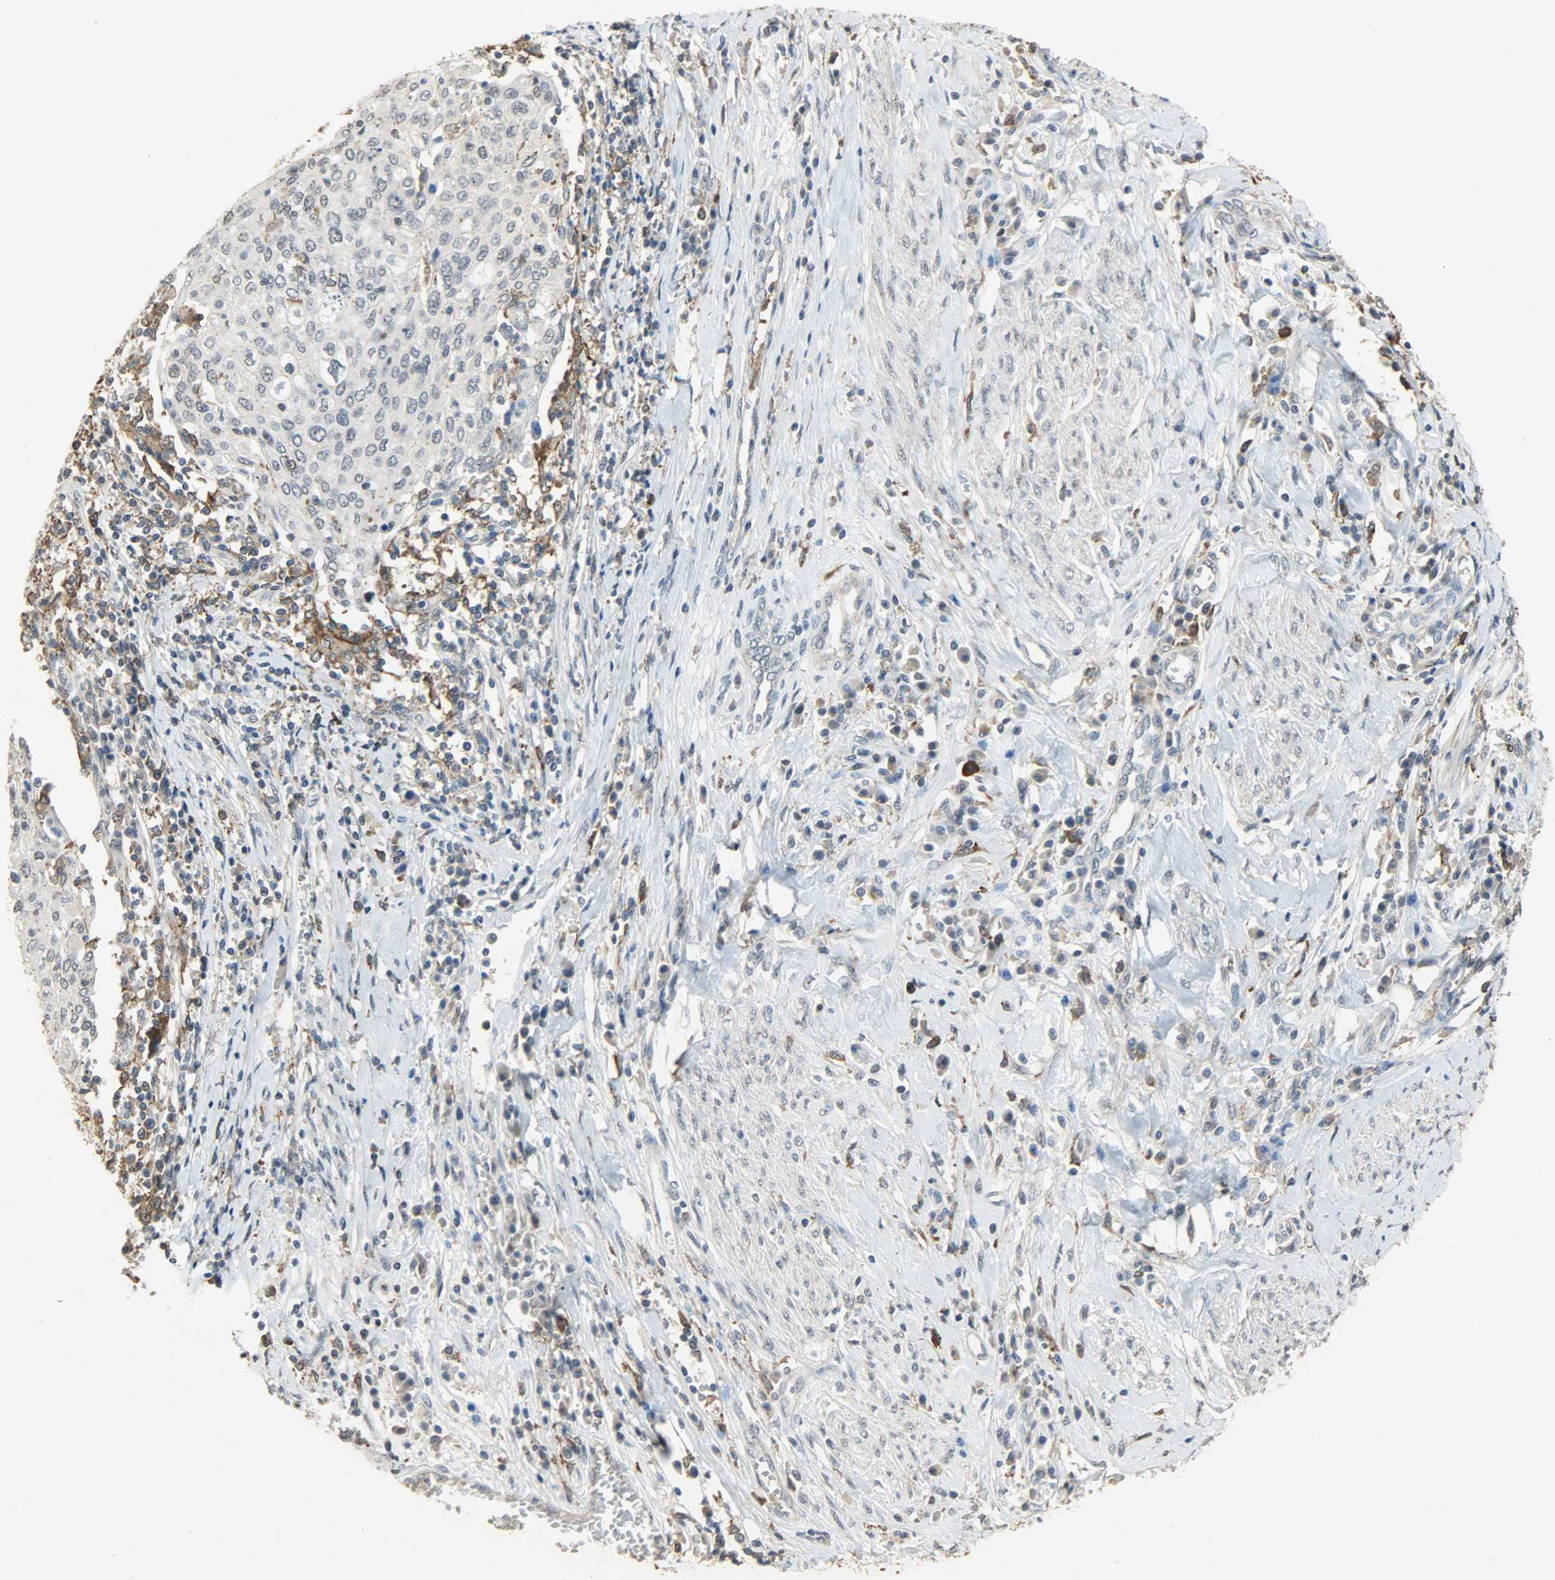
{"staining": {"intensity": "negative", "quantity": "none", "location": "none"}, "tissue": "cervical cancer", "cell_type": "Tumor cells", "image_type": "cancer", "snomed": [{"axis": "morphology", "description": "Squamous cell carcinoma, NOS"}, {"axis": "topography", "description": "Cervix"}], "caption": "A histopathology image of human squamous cell carcinoma (cervical) is negative for staining in tumor cells. (DAB IHC, high magnification).", "gene": "SKAP2", "patient": {"sex": "female", "age": 40}}